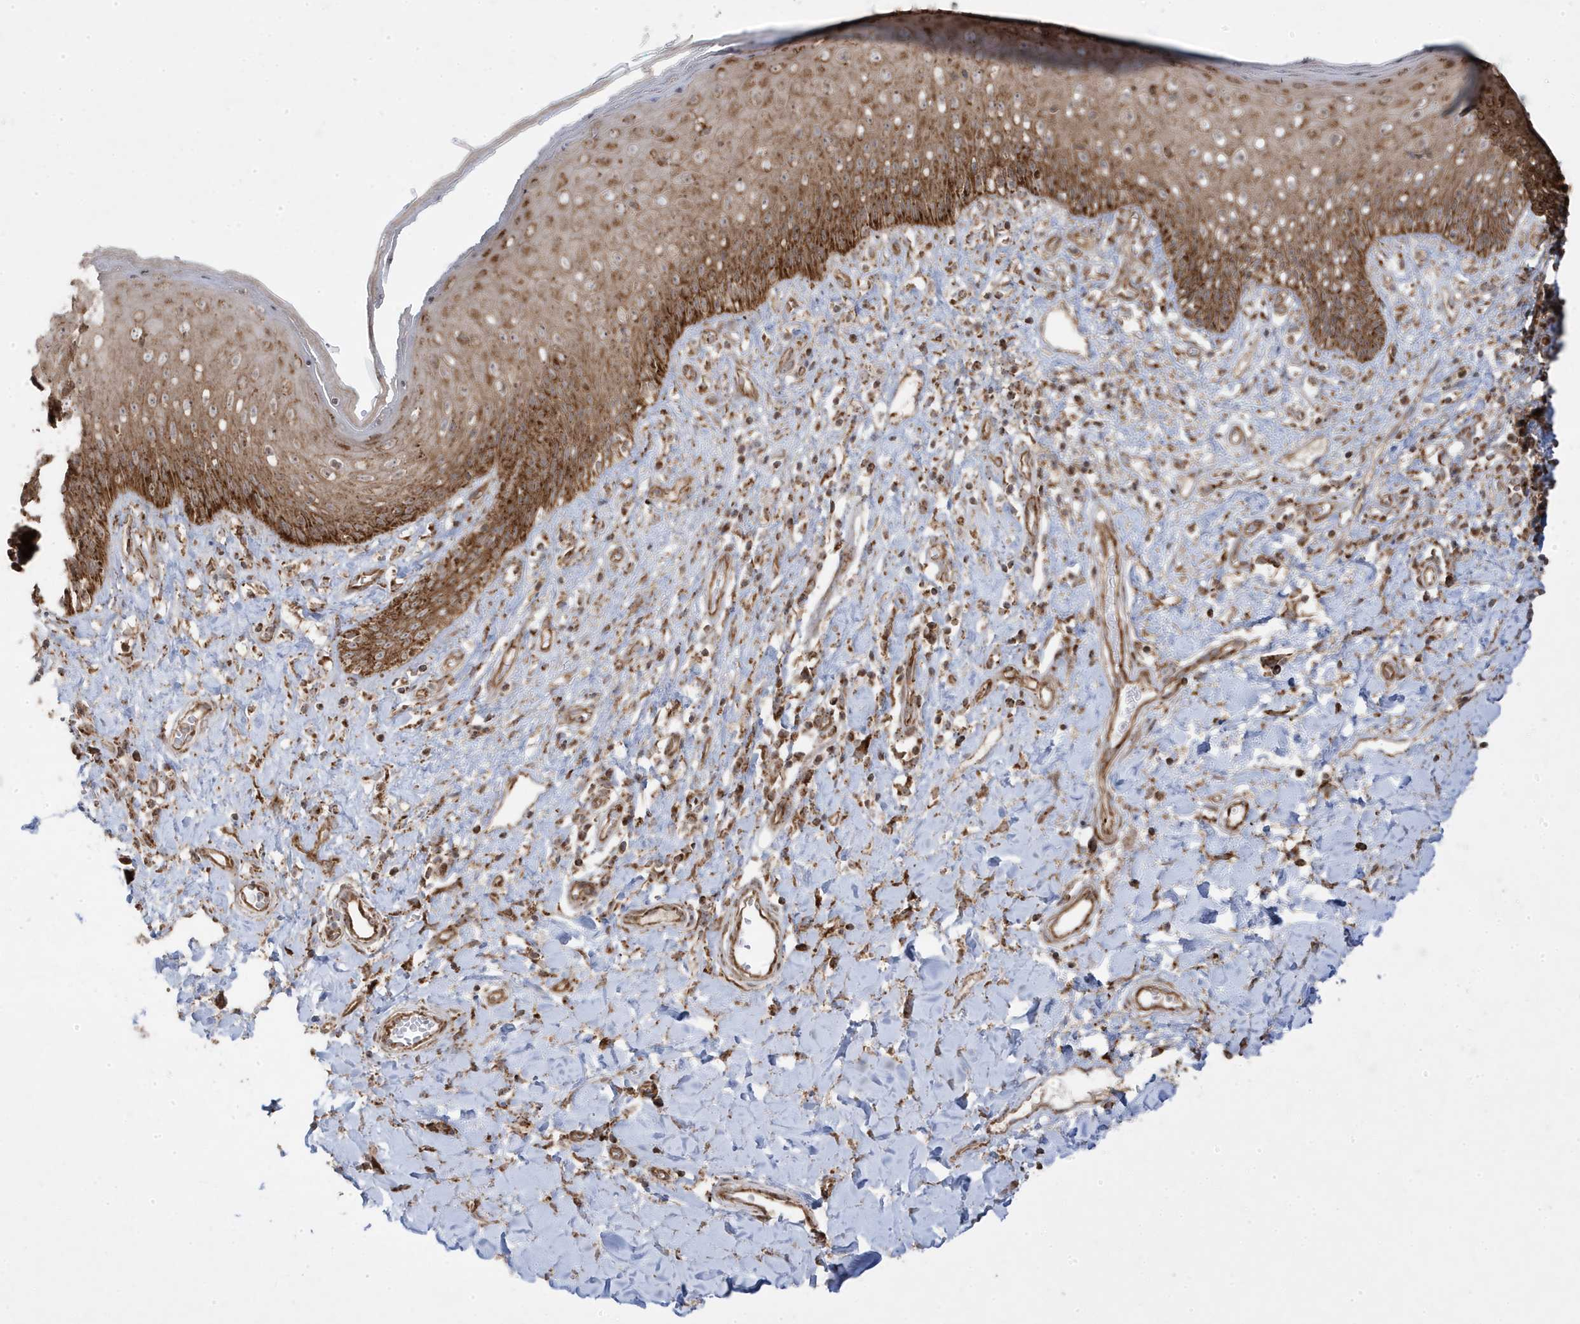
{"staining": {"intensity": "moderate", "quantity": ">75%", "location": "cytoplasmic/membranous"}, "tissue": "skin", "cell_type": "Epidermal cells", "image_type": "normal", "snomed": [{"axis": "morphology", "description": "Normal tissue, NOS"}, {"axis": "morphology", "description": "Squamous cell carcinoma, NOS"}, {"axis": "topography", "description": "Vulva"}], "caption": "About >75% of epidermal cells in normal human skin reveal moderate cytoplasmic/membranous protein expression as visualized by brown immunohistochemical staining.", "gene": "CLUAP1", "patient": {"sex": "female", "age": 85}}